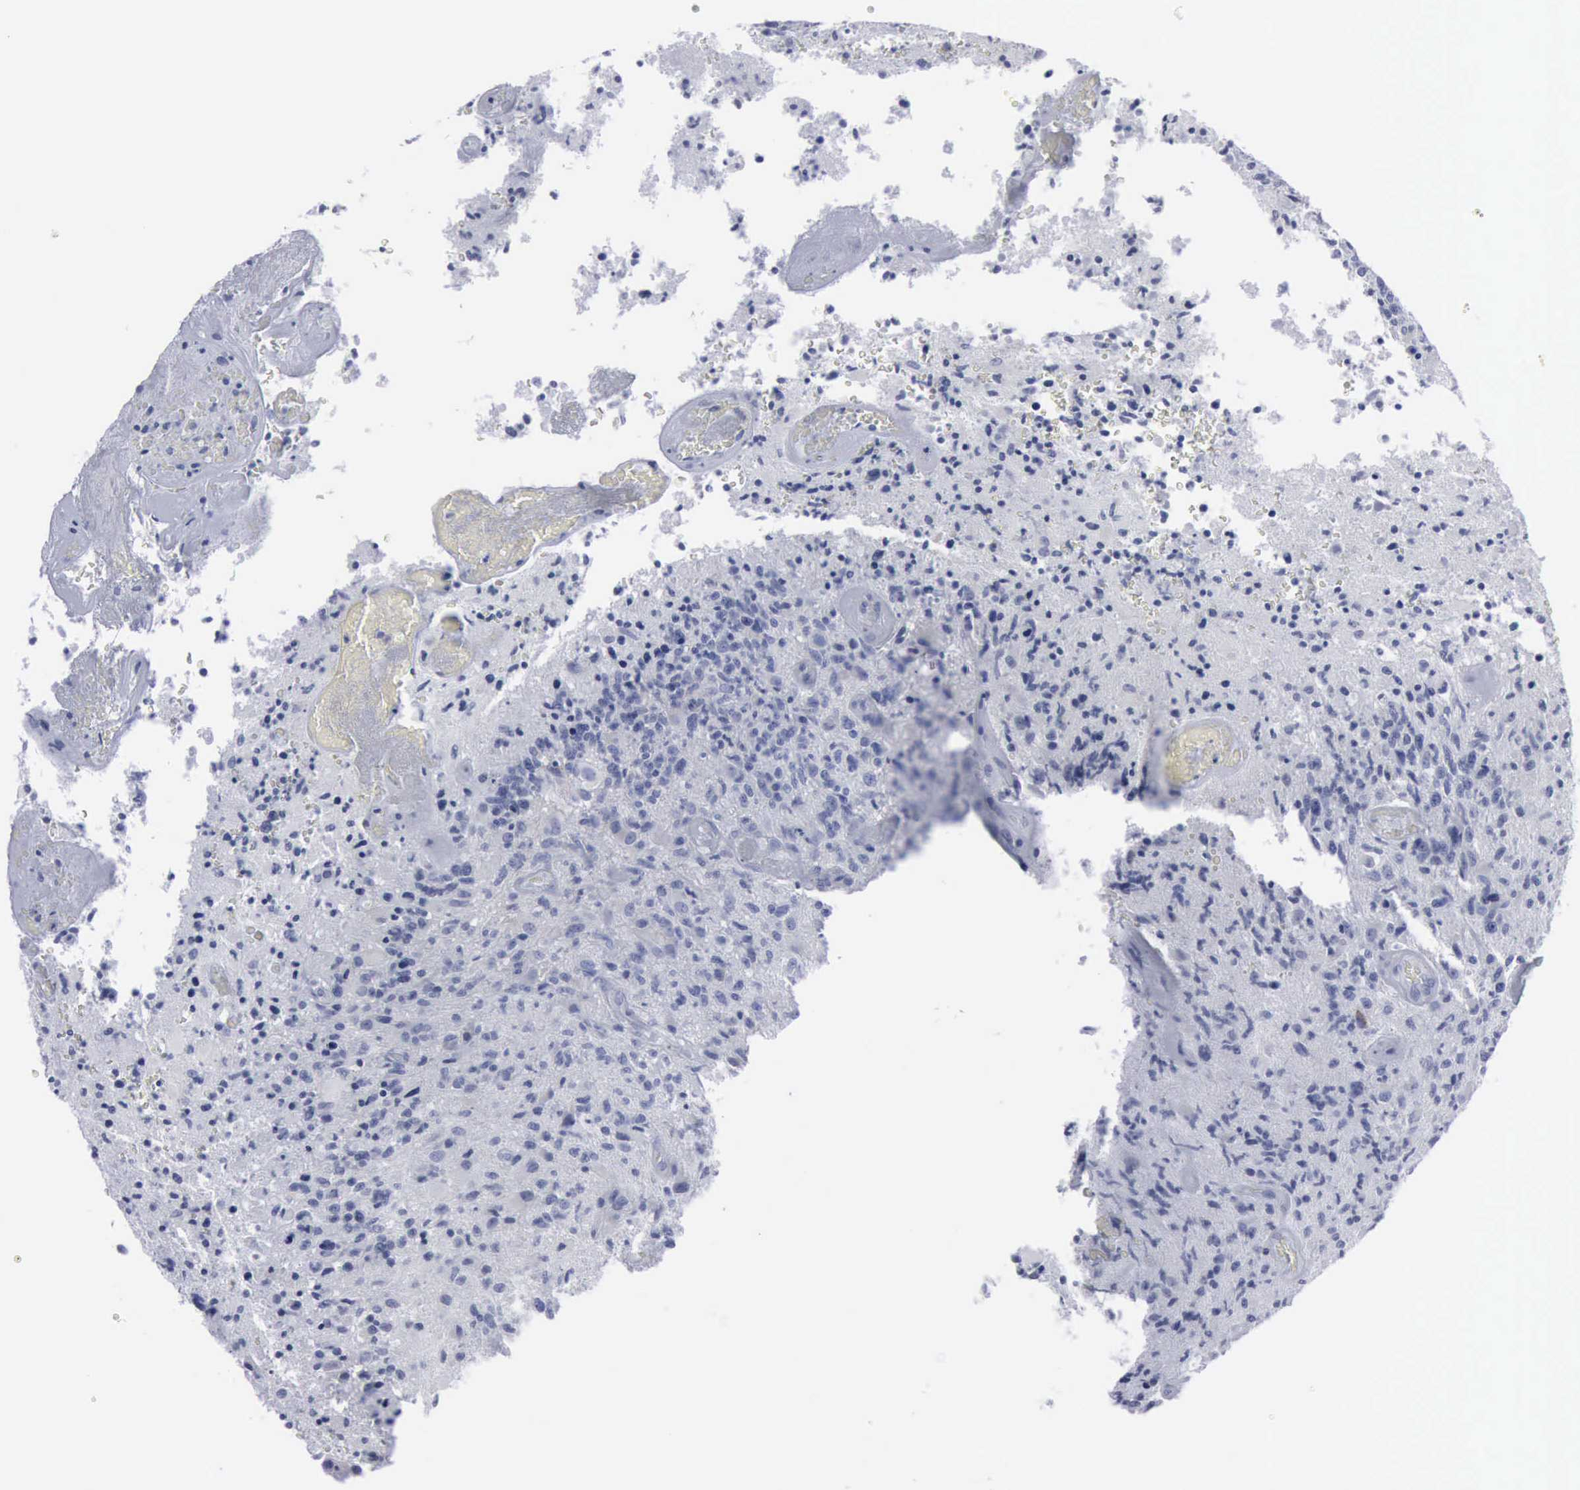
{"staining": {"intensity": "negative", "quantity": "none", "location": "none"}, "tissue": "glioma", "cell_type": "Tumor cells", "image_type": "cancer", "snomed": [{"axis": "morphology", "description": "Glioma, malignant, High grade"}, {"axis": "topography", "description": "Brain"}], "caption": "Glioma stained for a protein using IHC reveals no staining tumor cells.", "gene": "VCAM1", "patient": {"sex": "male", "age": 36}}